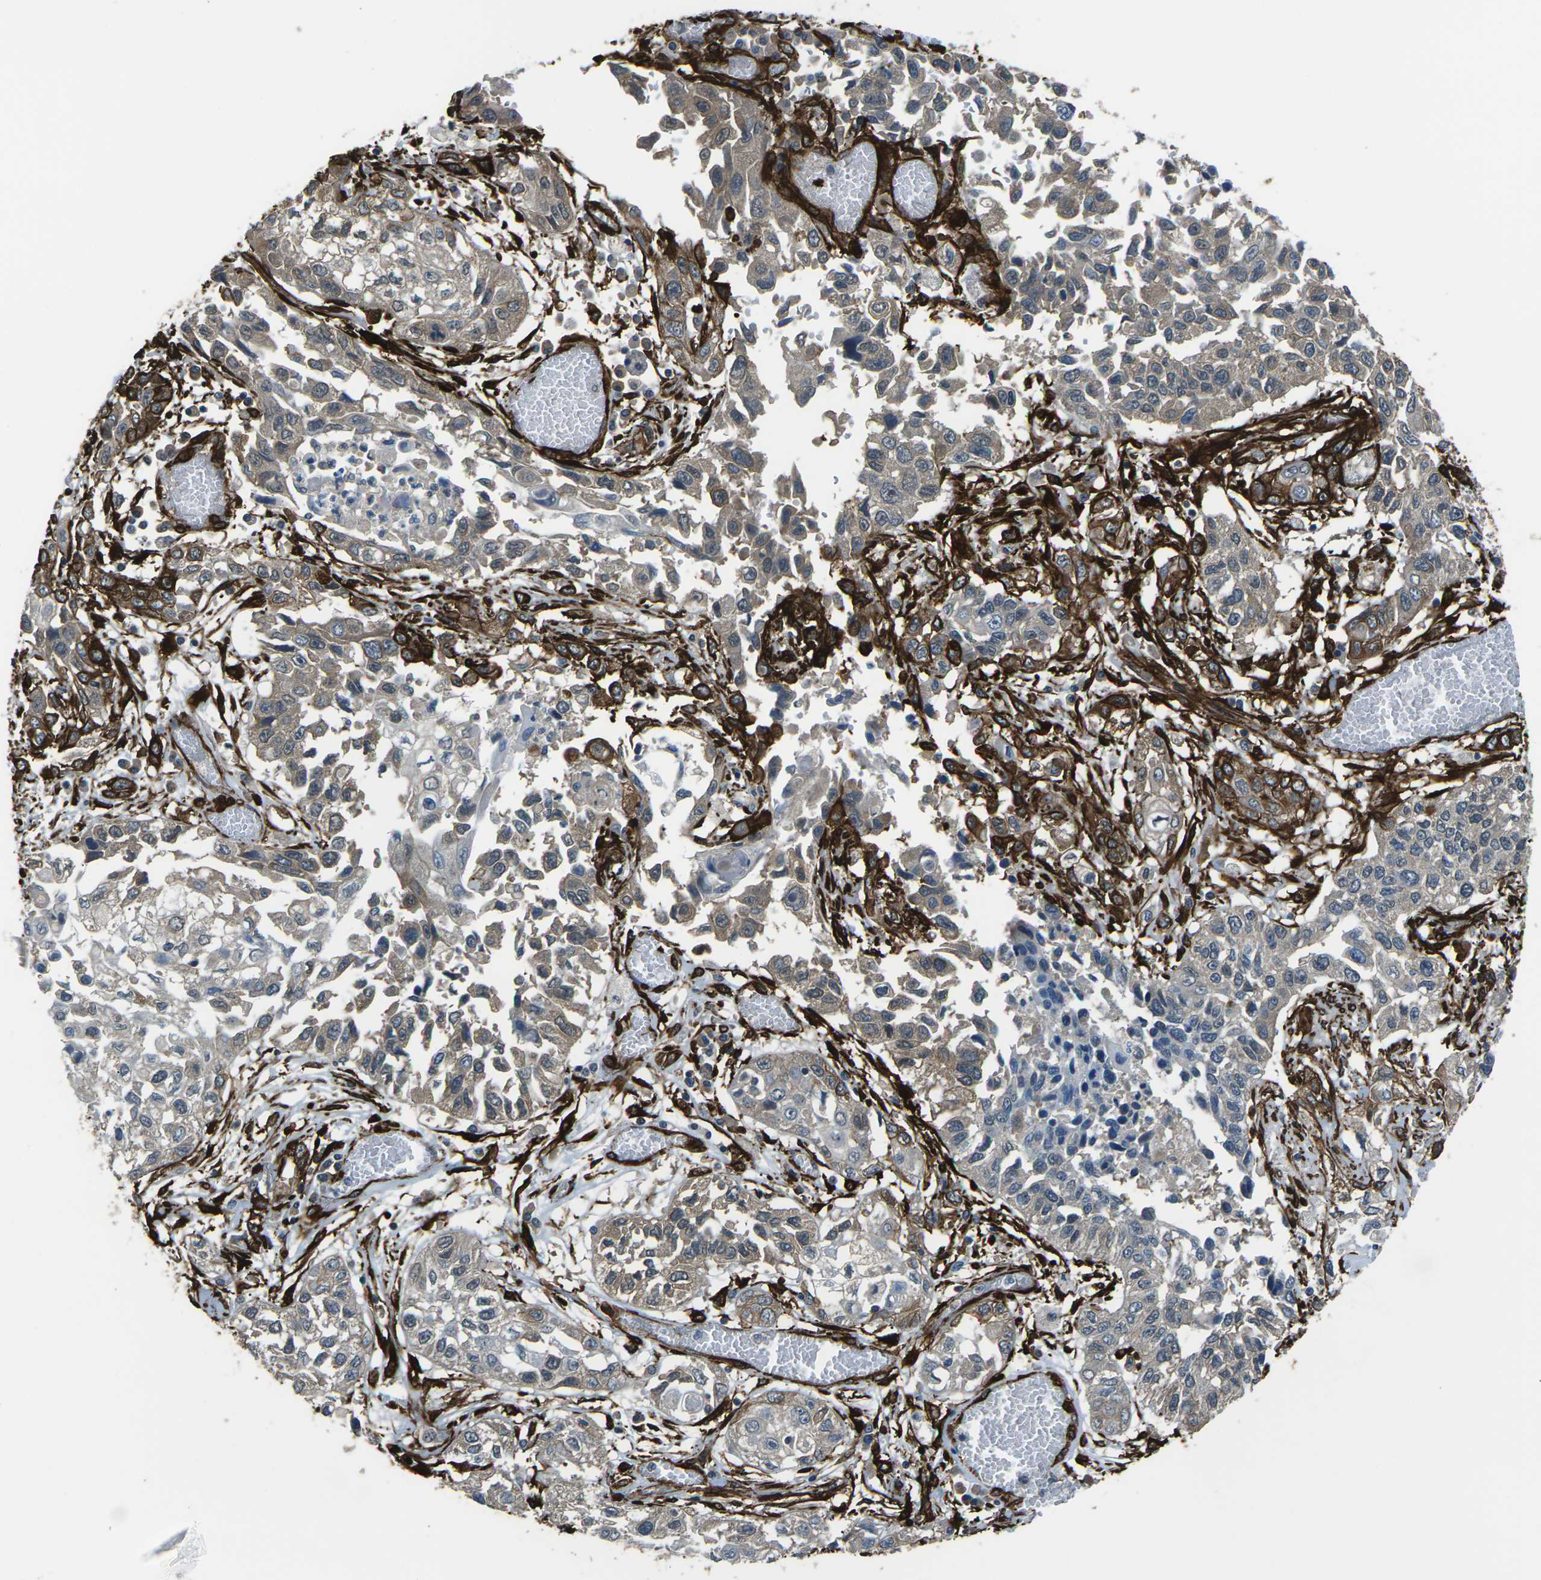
{"staining": {"intensity": "strong", "quantity": "<25%", "location": "cytoplasmic/membranous"}, "tissue": "lung cancer", "cell_type": "Tumor cells", "image_type": "cancer", "snomed": [{"axis": "morphology", "description": "Squamous cell carcinoma, NOS"}, {"axis": "topography", "description": "Lung"}], "caption": "Lung squamous cell carcinoma stained for a protein reveals strong cytoplasmic/membranous positivity in tumor cells. (DAB IHC, brown staining for protein, blue staining for nuclei).", "gene": "GRAMD1C", "patient": {"sex": "male", "age": 71}}